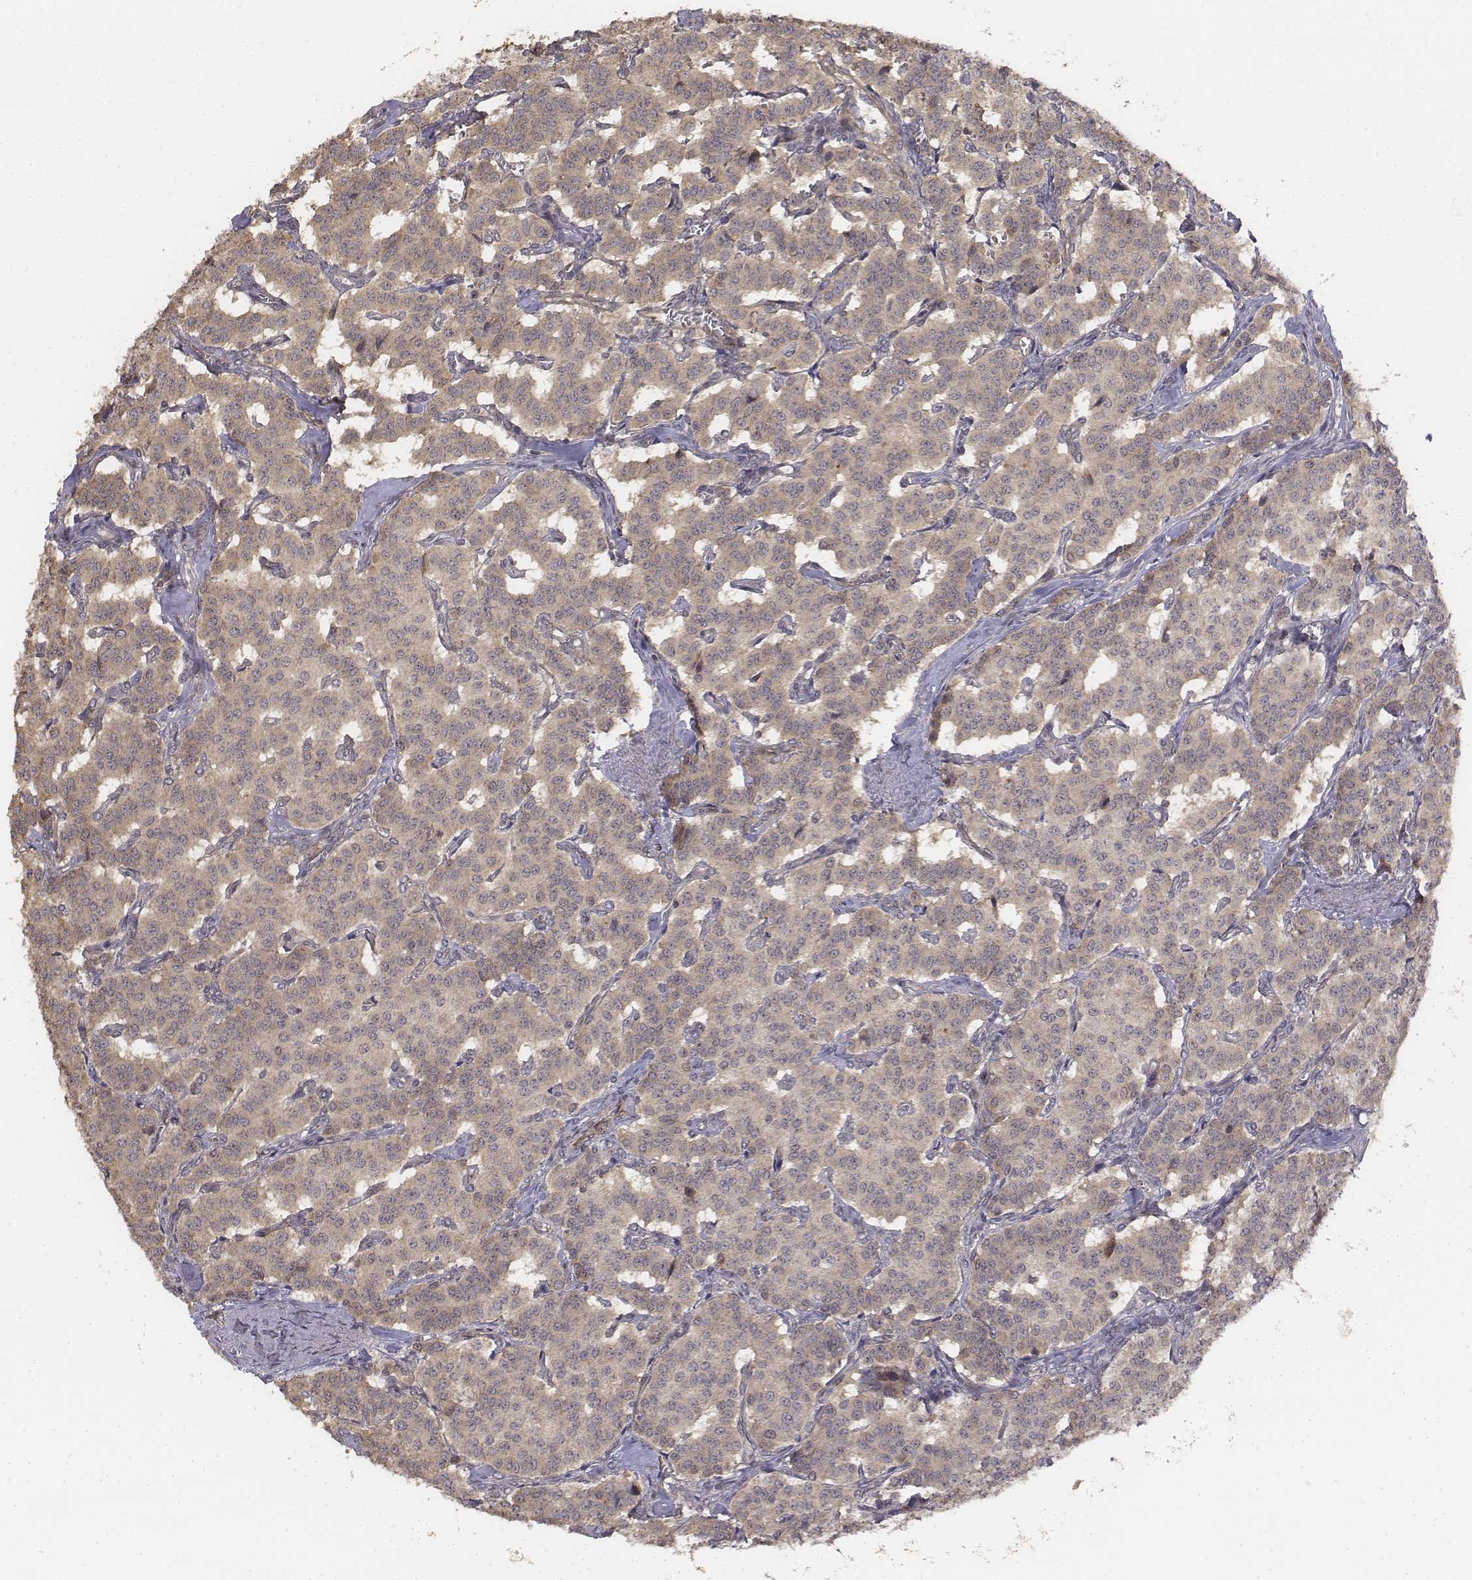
{"staining": {"intensity": "weak", "quantity": ">75%", "location": "cytoplasmic/membranous"}, "tissue": "carcinoid", "cell_type": "Tumor cells", "image_type": "cancer", "snomed": [{"axis": "morphology", "description": "Carcinoid, malignant, NOS"}, {"axis": "topography", "description": "Lung"}], "caption": "Weak cytoplasmic/membranous expression for a protein is identified in about >75% of tumor cells of carcinoid using immunohistochemistry (IHC).", "gene": "FBXO21", "patient": {"sex": "female", "age": 46}}